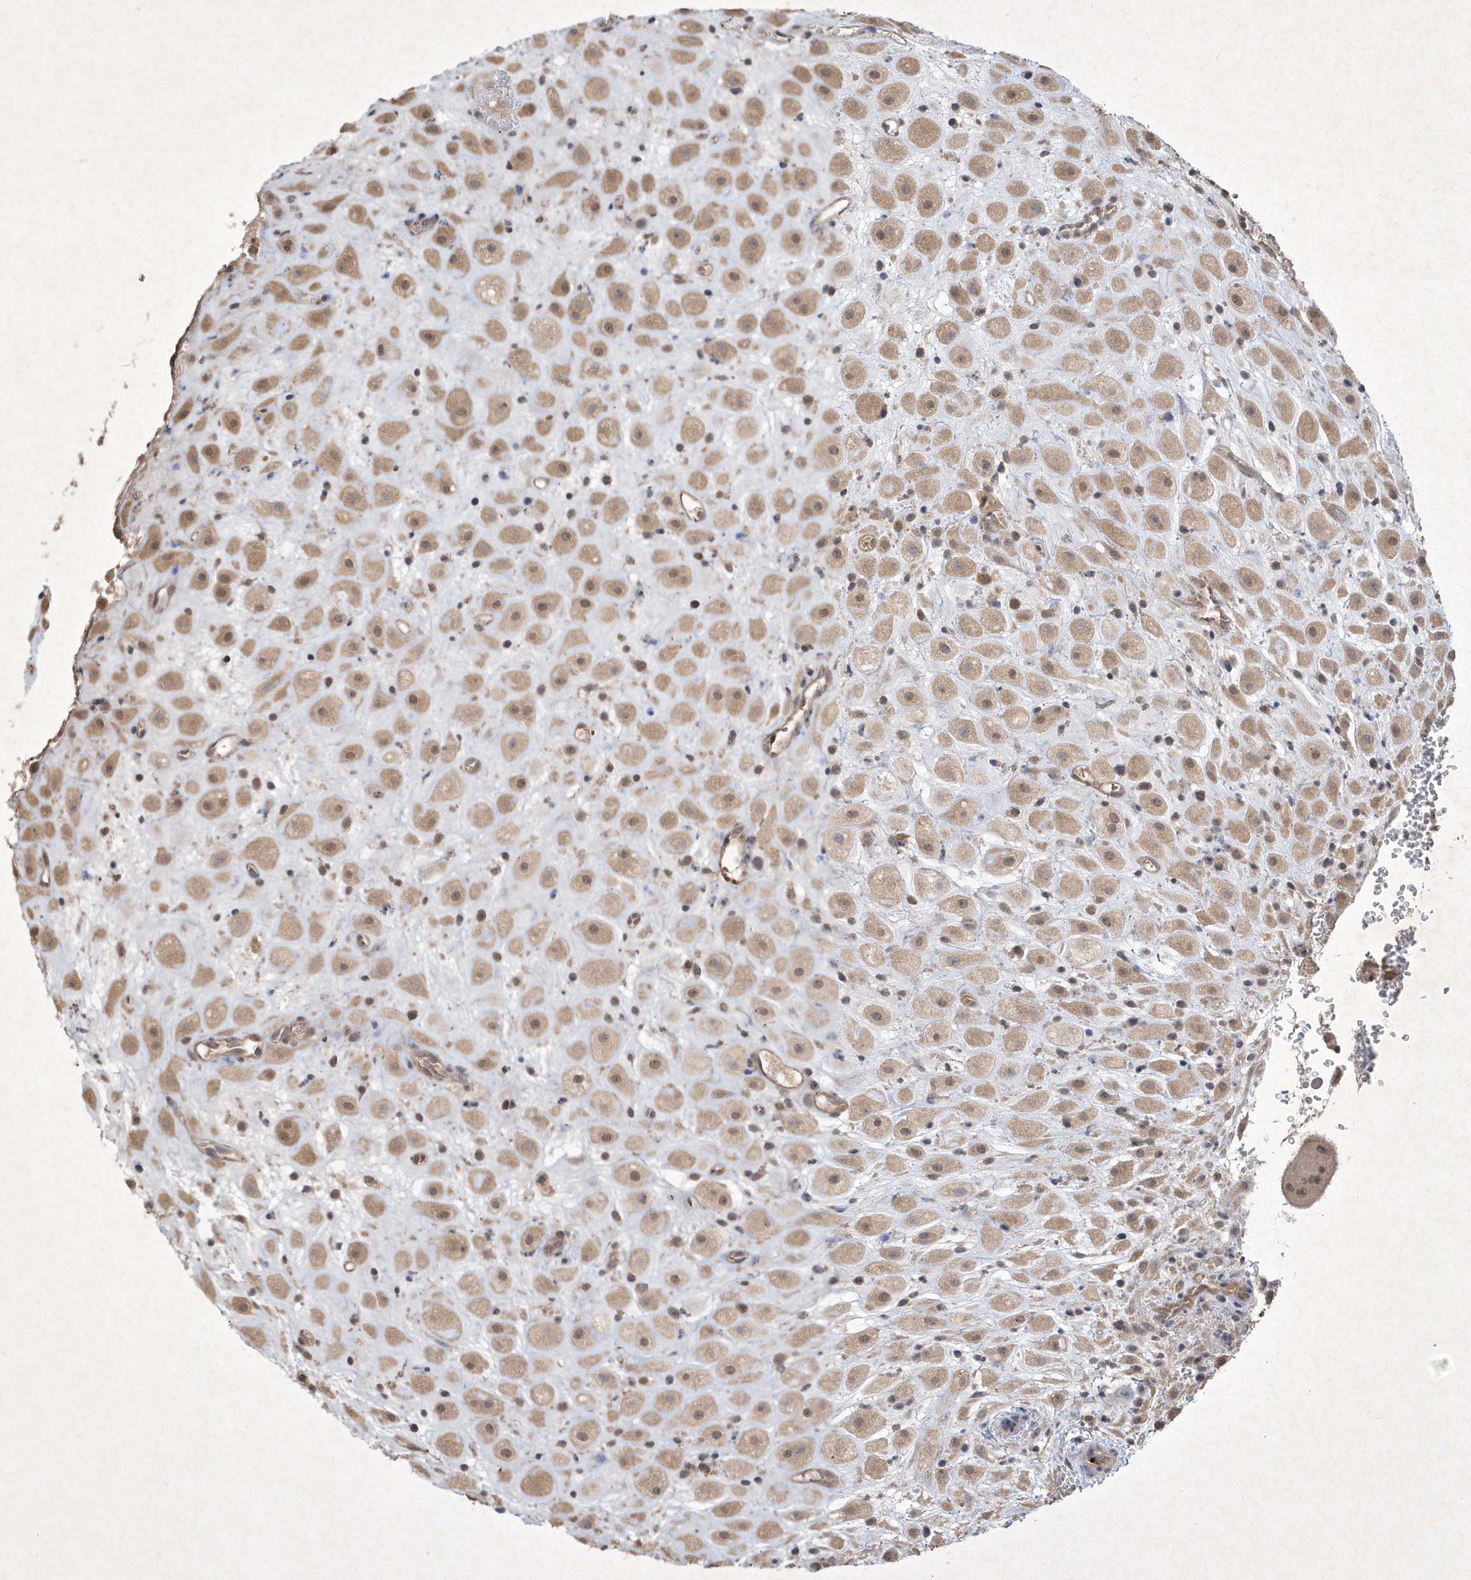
{"staining": {"intensity": "weak", "quantity": ">75%", "location": "cytoplasmic/membranous,nuclear"}, "tissue": "placenta", "cell_type": "Decidual cells", "image_type": "normal", "snomed": [{"axis": "morphology", "description": "Normal tissue, NOS"}, {"axis": "topography", "description": "Placenta"}], "caption": "This histopathology image reveals benign placenta stained with immunohistochemistry (IHC) to label a protein in brown. The cytoplasmic/membranous,nuclear of decidual cells show weak positivity for the protein. Nuclei are counter-stained blue.", "gene": "AKR7A2", "patient": {"sex": "female", "age": 35}}